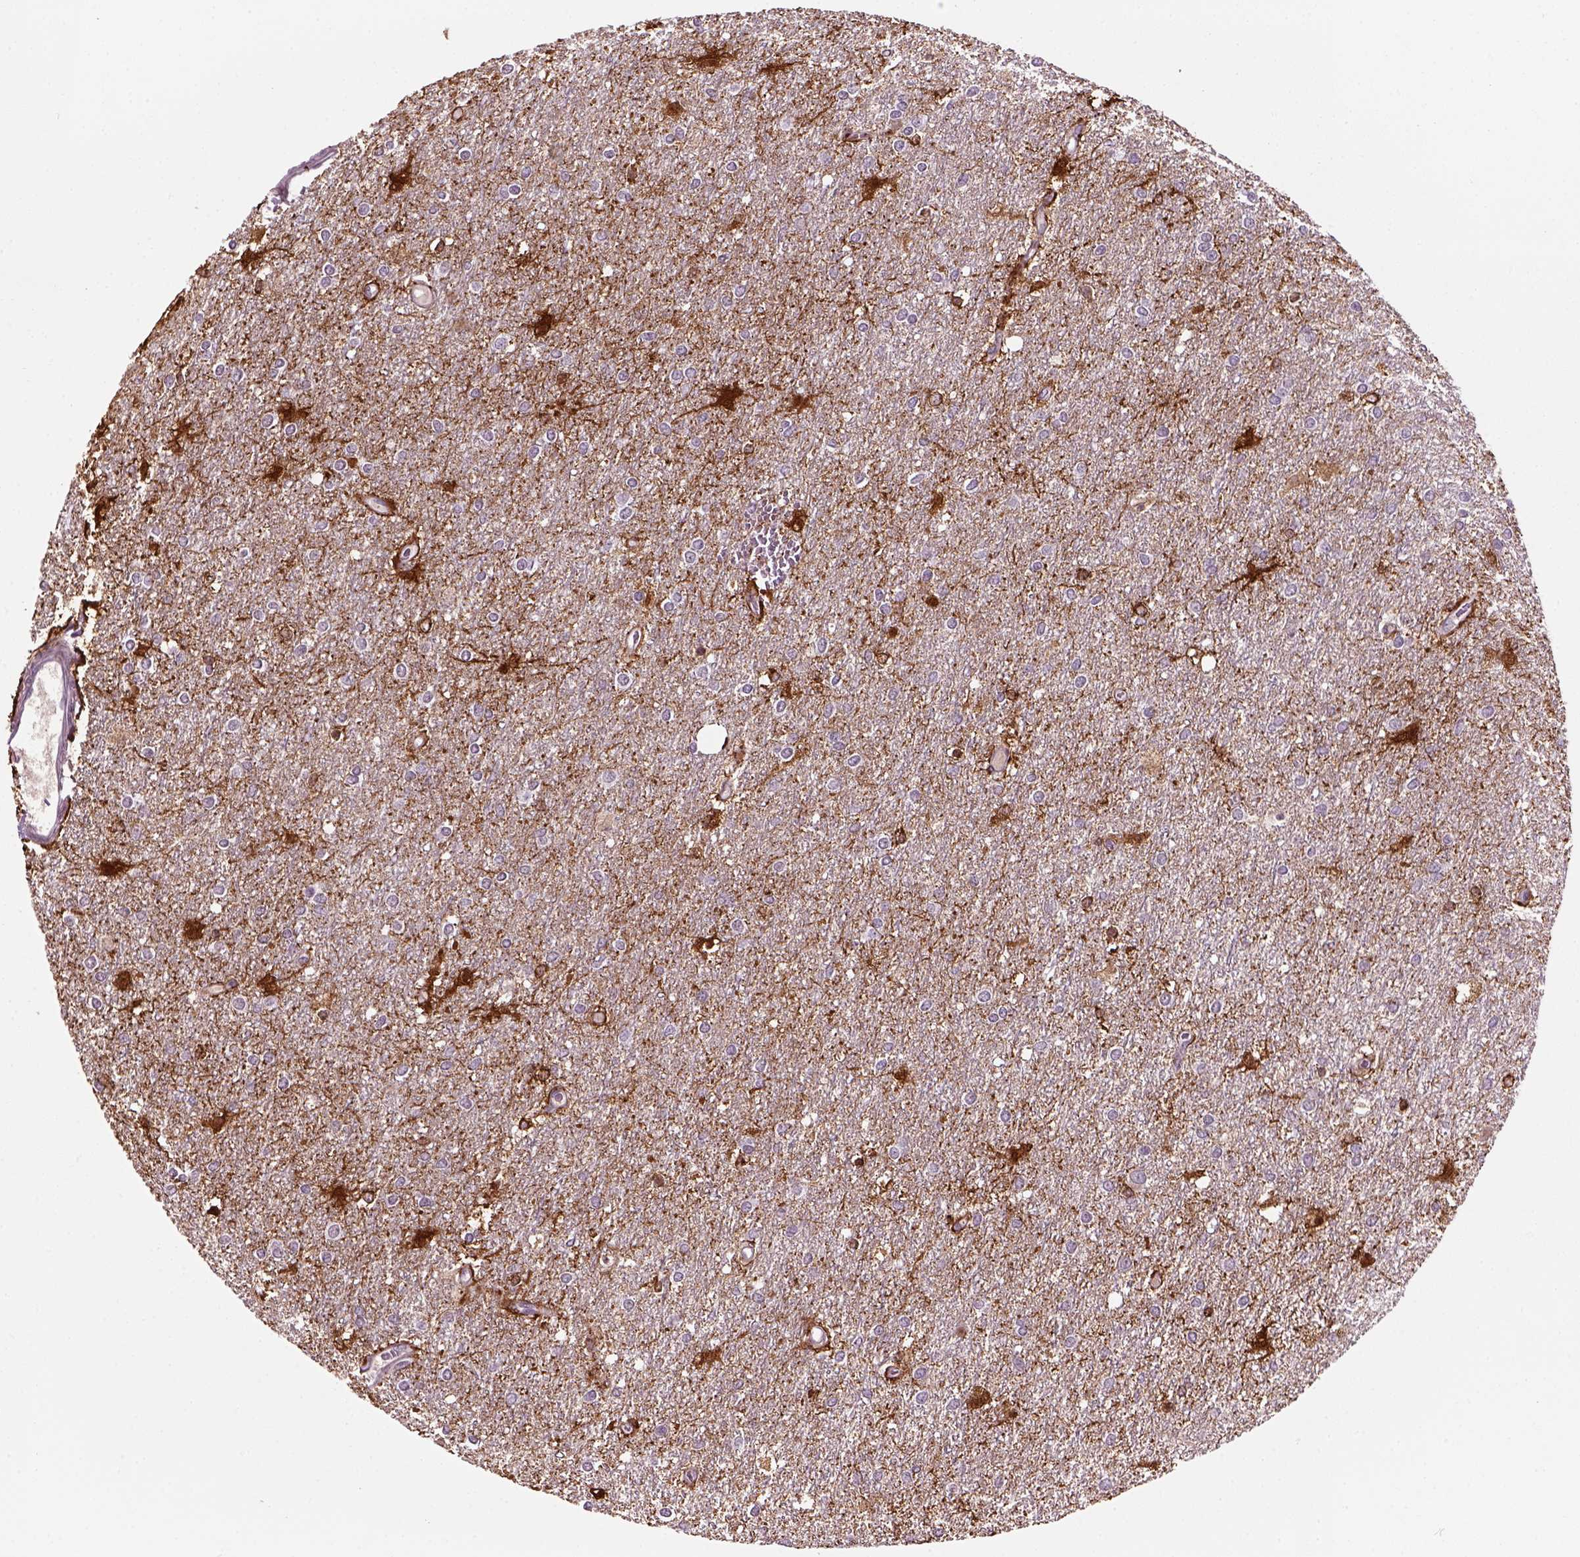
{"staining": {"intensity": "strong", "quantity": "<25%", "location": "cytoplasmic/membranous,nuclear"}, "tissue": "glioma", "cell_type": "Tumor cells", "image_type": "cancer", "snomed": [{"axis": "morphology", "description": "Glioma, malignant, High grade"}, {"axis": "topography", "description": "Brain"}], "caption": "Malignant glioma (high-grade) tissue reveals strong cytoplasmic/membranous and nuclear staining in approximately <25% of tumor cells (DAB (3,3'-diaminobenzidine) = brown stain, brightfield microscopy at high magnification).", "gene": "MARCKS", "patient": {"sex": "female", "age": 61}}